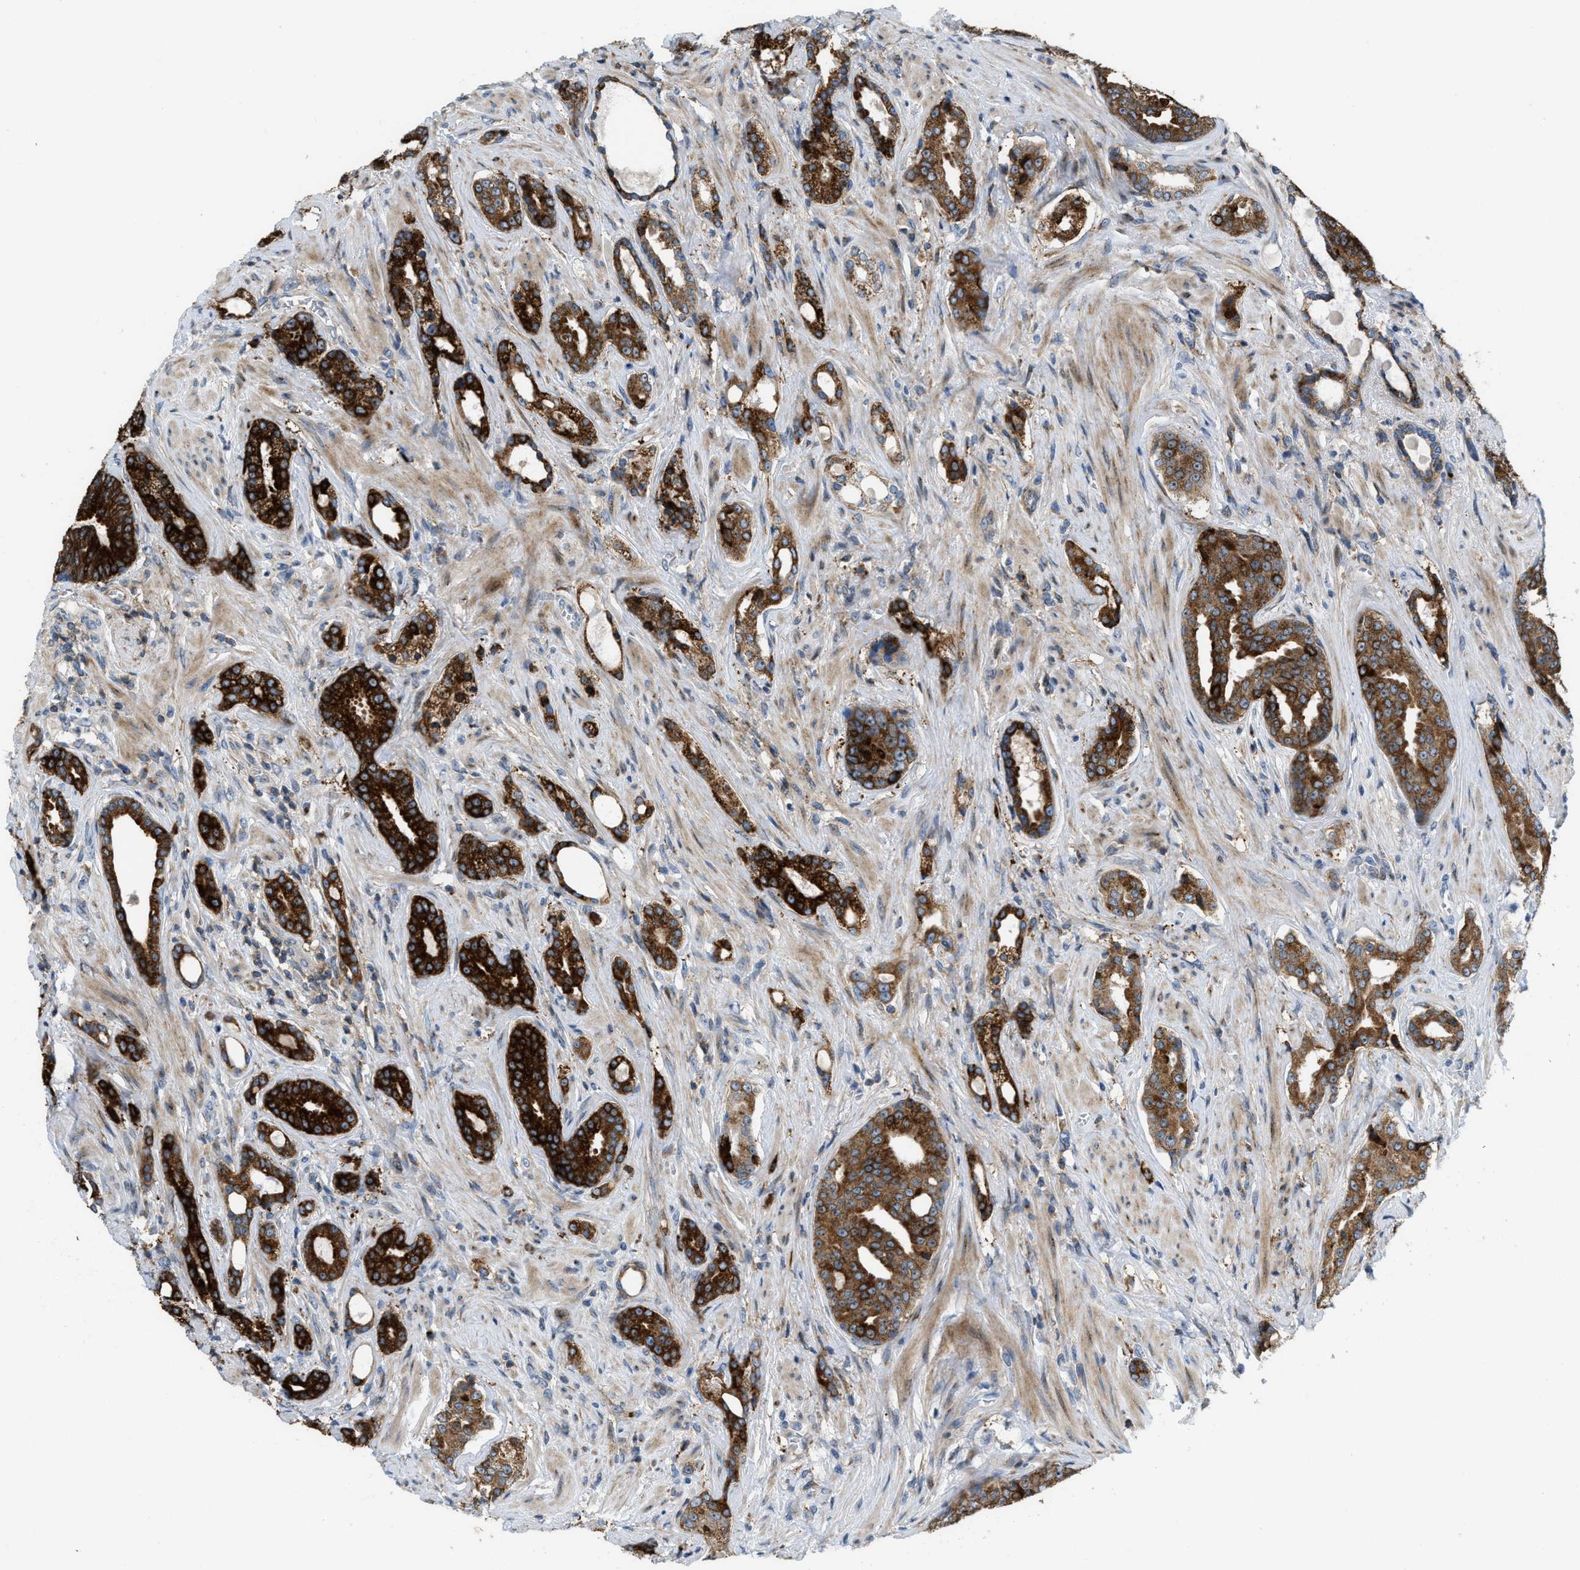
{"staining": {"intensity": "strong", "quantity": ">75%", "location": "cytoplasmic/membranous"}, "tissue": "prostate cancer", "cell_type": "Tumor cells", "image_type": "cancer", "snomed": [{"axis": "morphology", "description": "Adenocarcinoma, High grade"}, {"axis": "topography", "description": "Prostate"}], "caption": "Immunohistochemical staining of human prostate cancer displays strong cytoplasmic/membranous protein staining in approximately >75% of tumor cells.", "gene": "DIPK1A", "patient": {"sex": "male", "age": 71}}